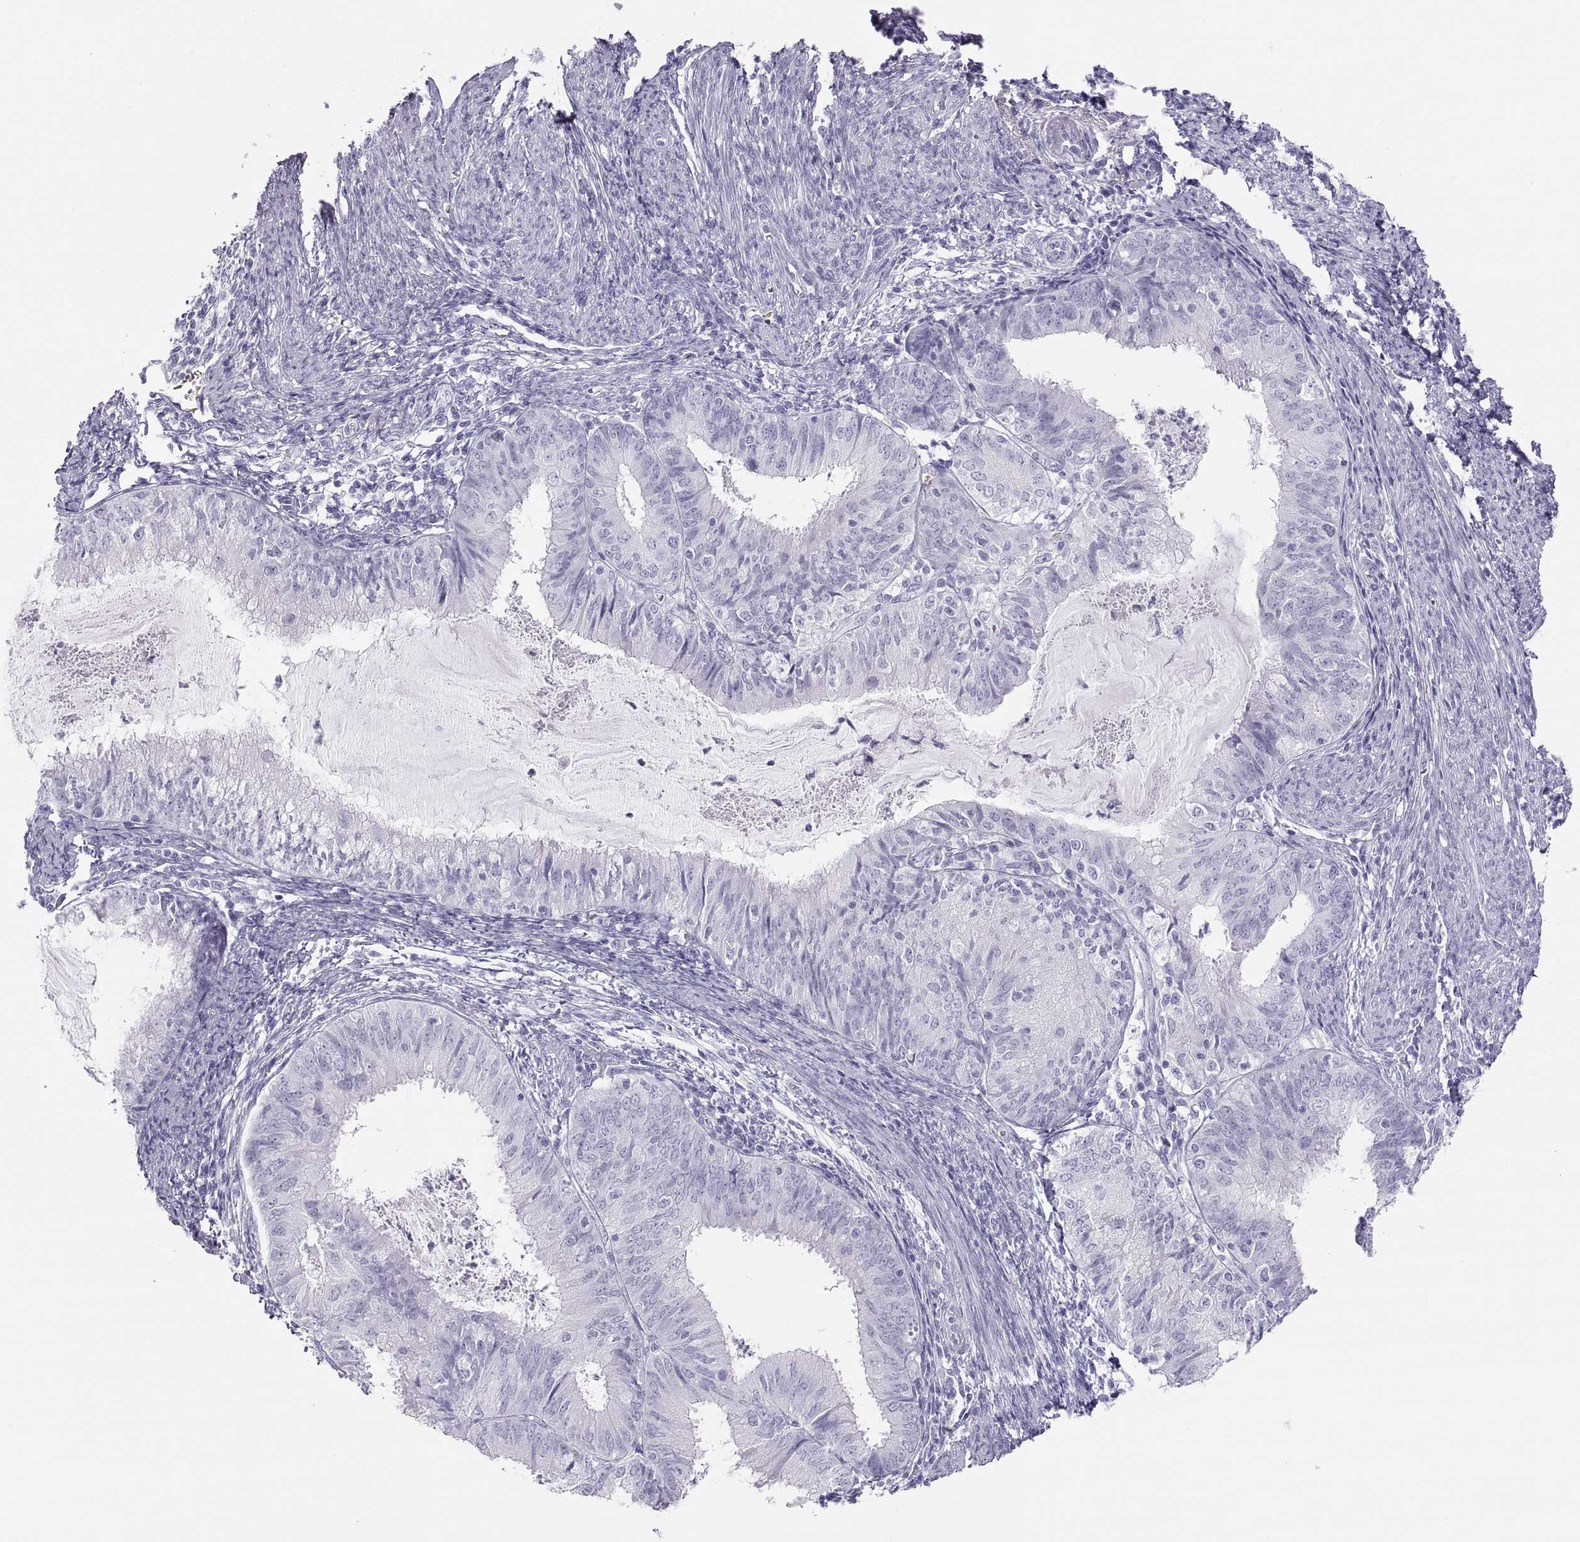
{"staining": {"intensity": "negative", "quantity": "none", "location": "none"}, "tissue": "endometrial cancer", "cell_type": "Tumor cells", "image_type": "cancer", "snomed": [{"axis": "morphology", "description": "Adenocarcinoma, NOS"}, {"axis": "topography", "description": "Endometrium"}], "caption": "Histopathology image shows no significant protein staining in tumor cells of endometrial adenocarcinoma. Brightfield microscopy of immunohistochemistry stained with DAB (brown) and hematoxylin (blue), captured at high magnification.", "gene": "SEMG1", "patient": {"sex": "female", "age": 57}}